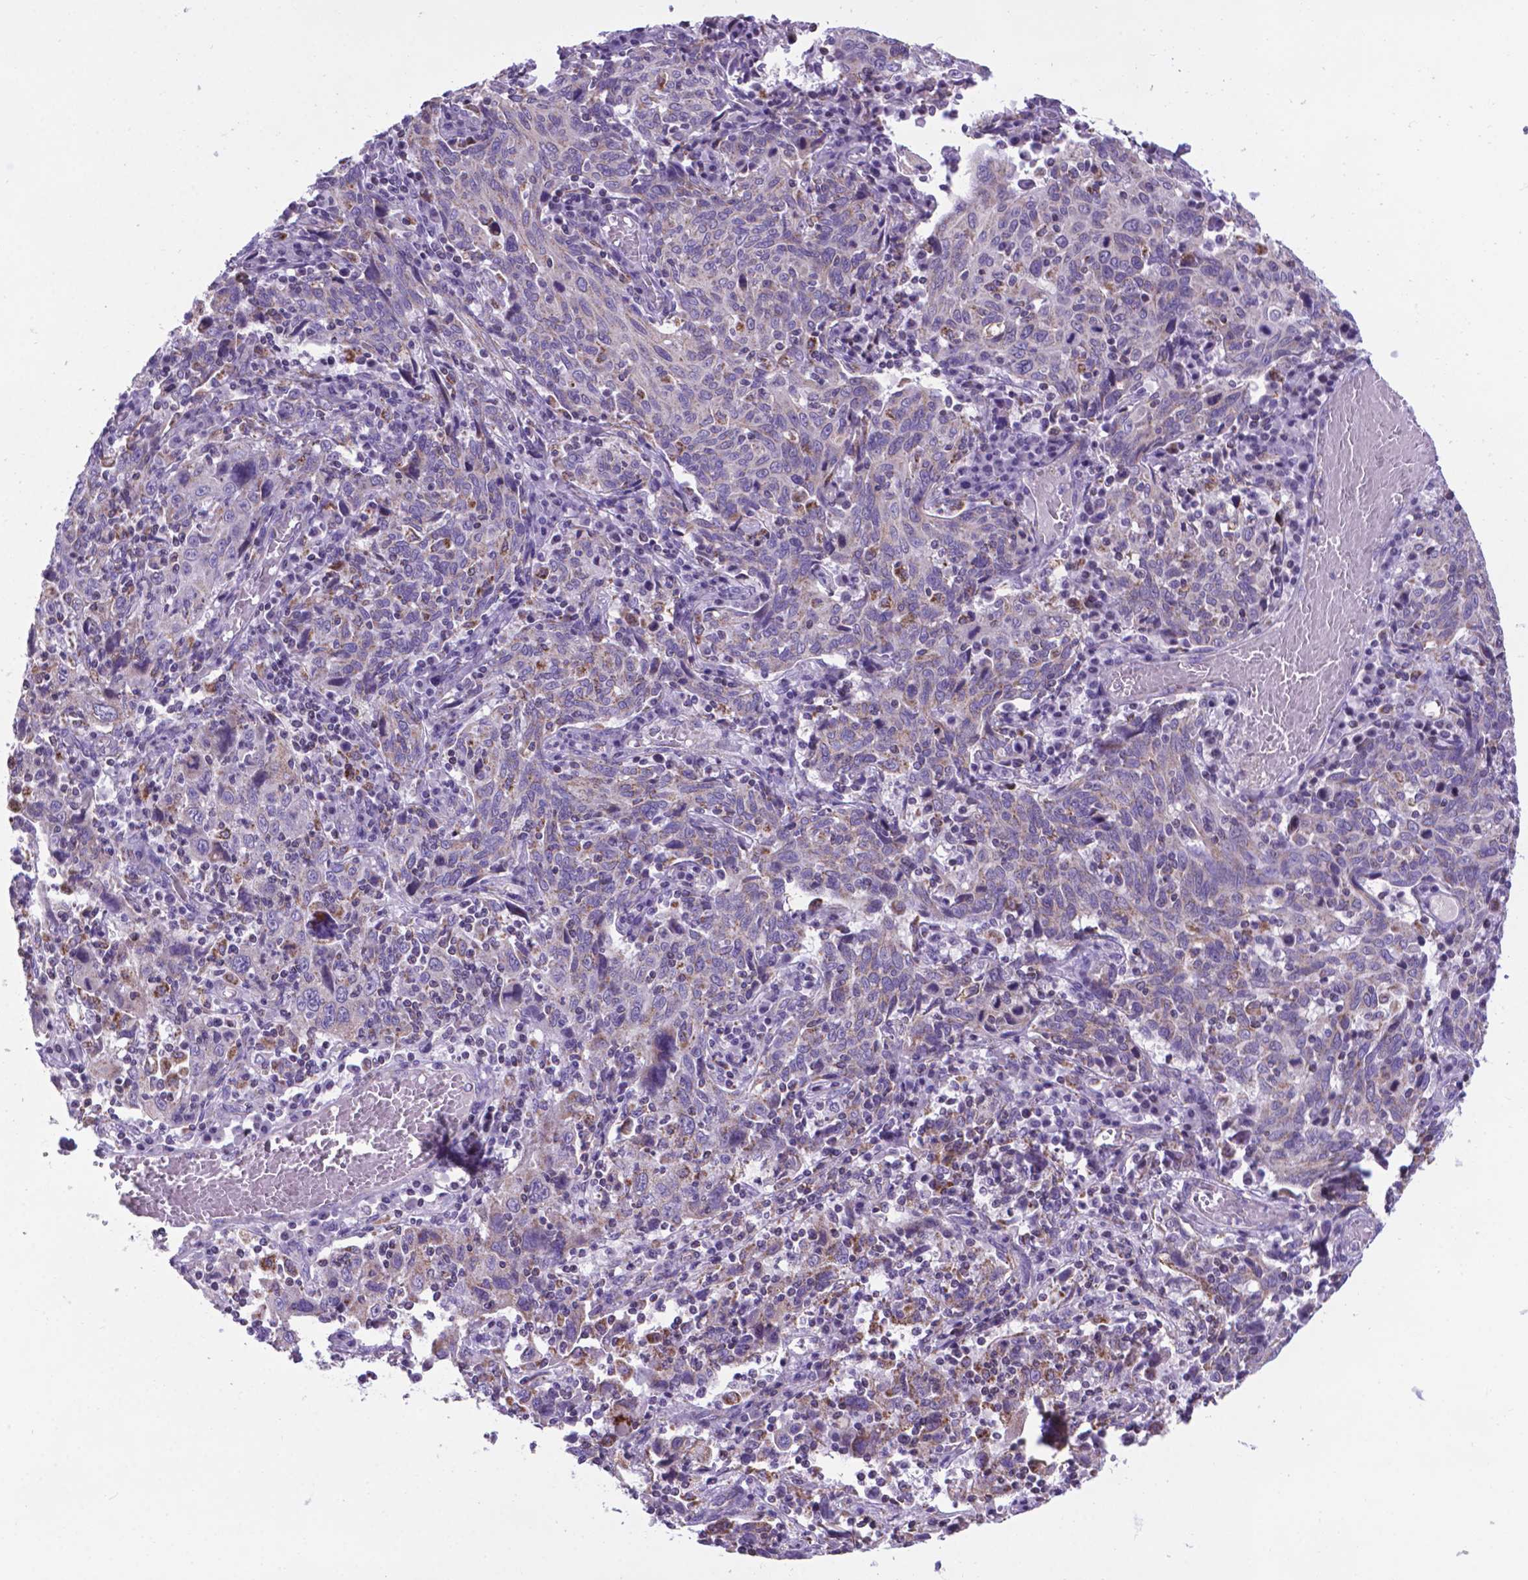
{"staining": {"intensity": "negative", "quantity": "none", "location": "none"}, "tissue": "cervical cancer", "cell_type": "Tumor cells", "image_type": "cancer", "snomed": [{"axis": "morphology", "description": "Squamous cell carcinoma, NOS"}, {"axis": "topography", "description": "Cervix"}], "caption": "IHC histopathology image of human cervical cancer stained for a protein (brown), which demonstrates no expression in tumor cells.", "gene": "POU3F3", "patient": {"sex": "female", "age": 46}}